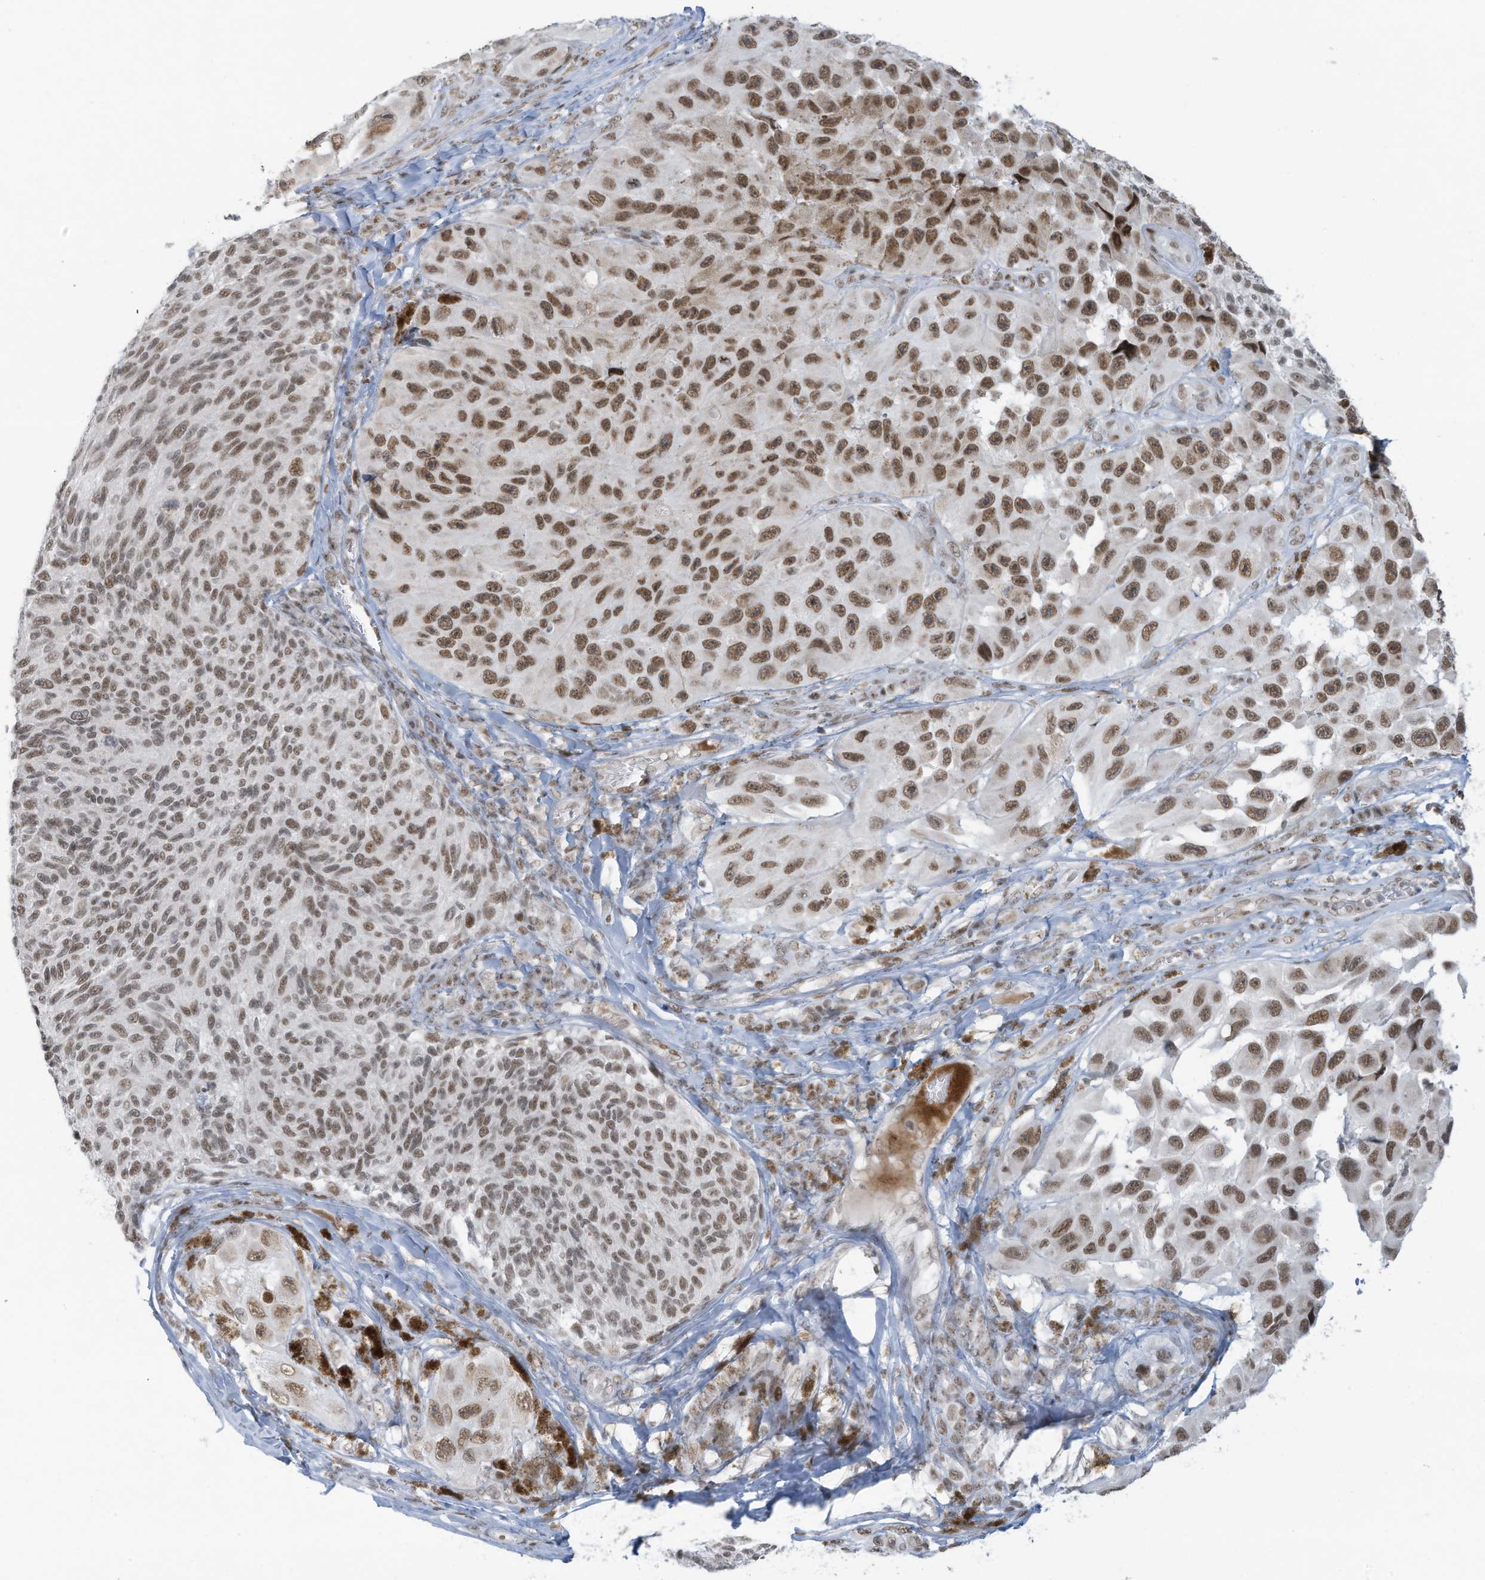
{"staining": {"intensity": "moderate", "quantity": ">75%", "location": "nuclear"}, "tissue": "melanoma", "cell_type": "Tumor cells", "image_type": "cancer", "snomed": [{"axis": "morphology", "description": "Malignant melanoma, NOS"}, {"axis": "topography", "description": "Skin"}], "caption": "DAB (3,3'-diaminobenzidine) immunohistochemical staining of malignant melanoma shows moderate nuclear protein staining in approximately >75% of tumor cells. The staining is performed using DAB (3,3'-diaminobenzidine) brown chromogen to label protein expression. The nuclei are counter-stained blue using hematoxylin.", "gene": "ECT2L", "patient": {"sex": "female", "age": 73}}